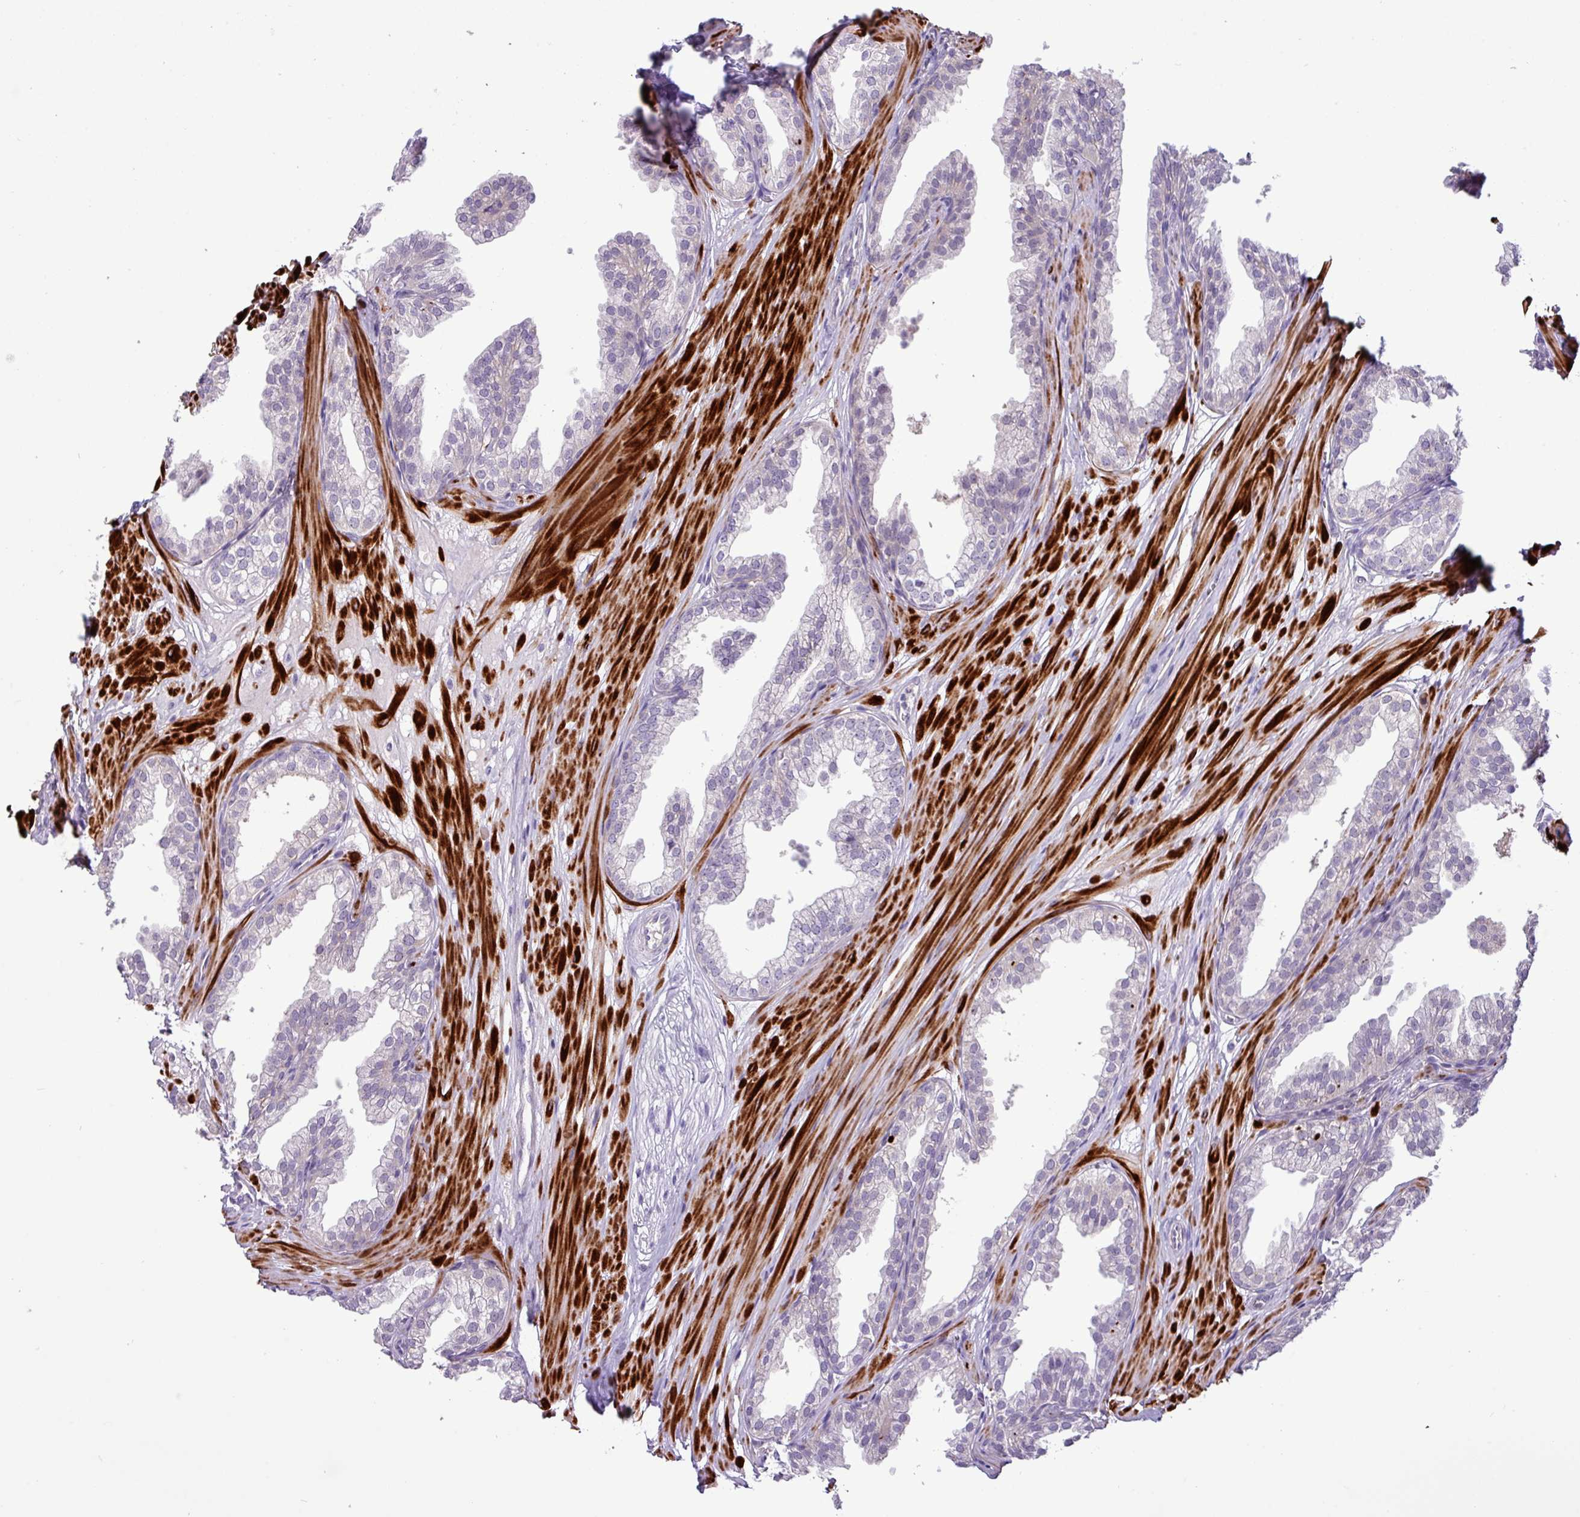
{"staining": {"intensity": "negative", "quantity": "none", "location": "none"}, "tissue": "prostate", "cell_type": "Glandular cells", "image_type": "normal", "snomed": [{"axis": "morphology", "description": "Normal tissue, NOS"}, {"axis": "topography", "description": "Prostate"}, {"axis": "topography", "description": "Peripheral nerve tissue"}], "caption": "The image demonstrates no significant expression in glandular cells of prostate. The staining is performed using DAB (3,3'-diaminobenzidine) brown chromogen with nuclei counter-stained in using hematoxylin.", "gene": "RIPPLY1", "patient": {"sex": "male", "age": 55}}